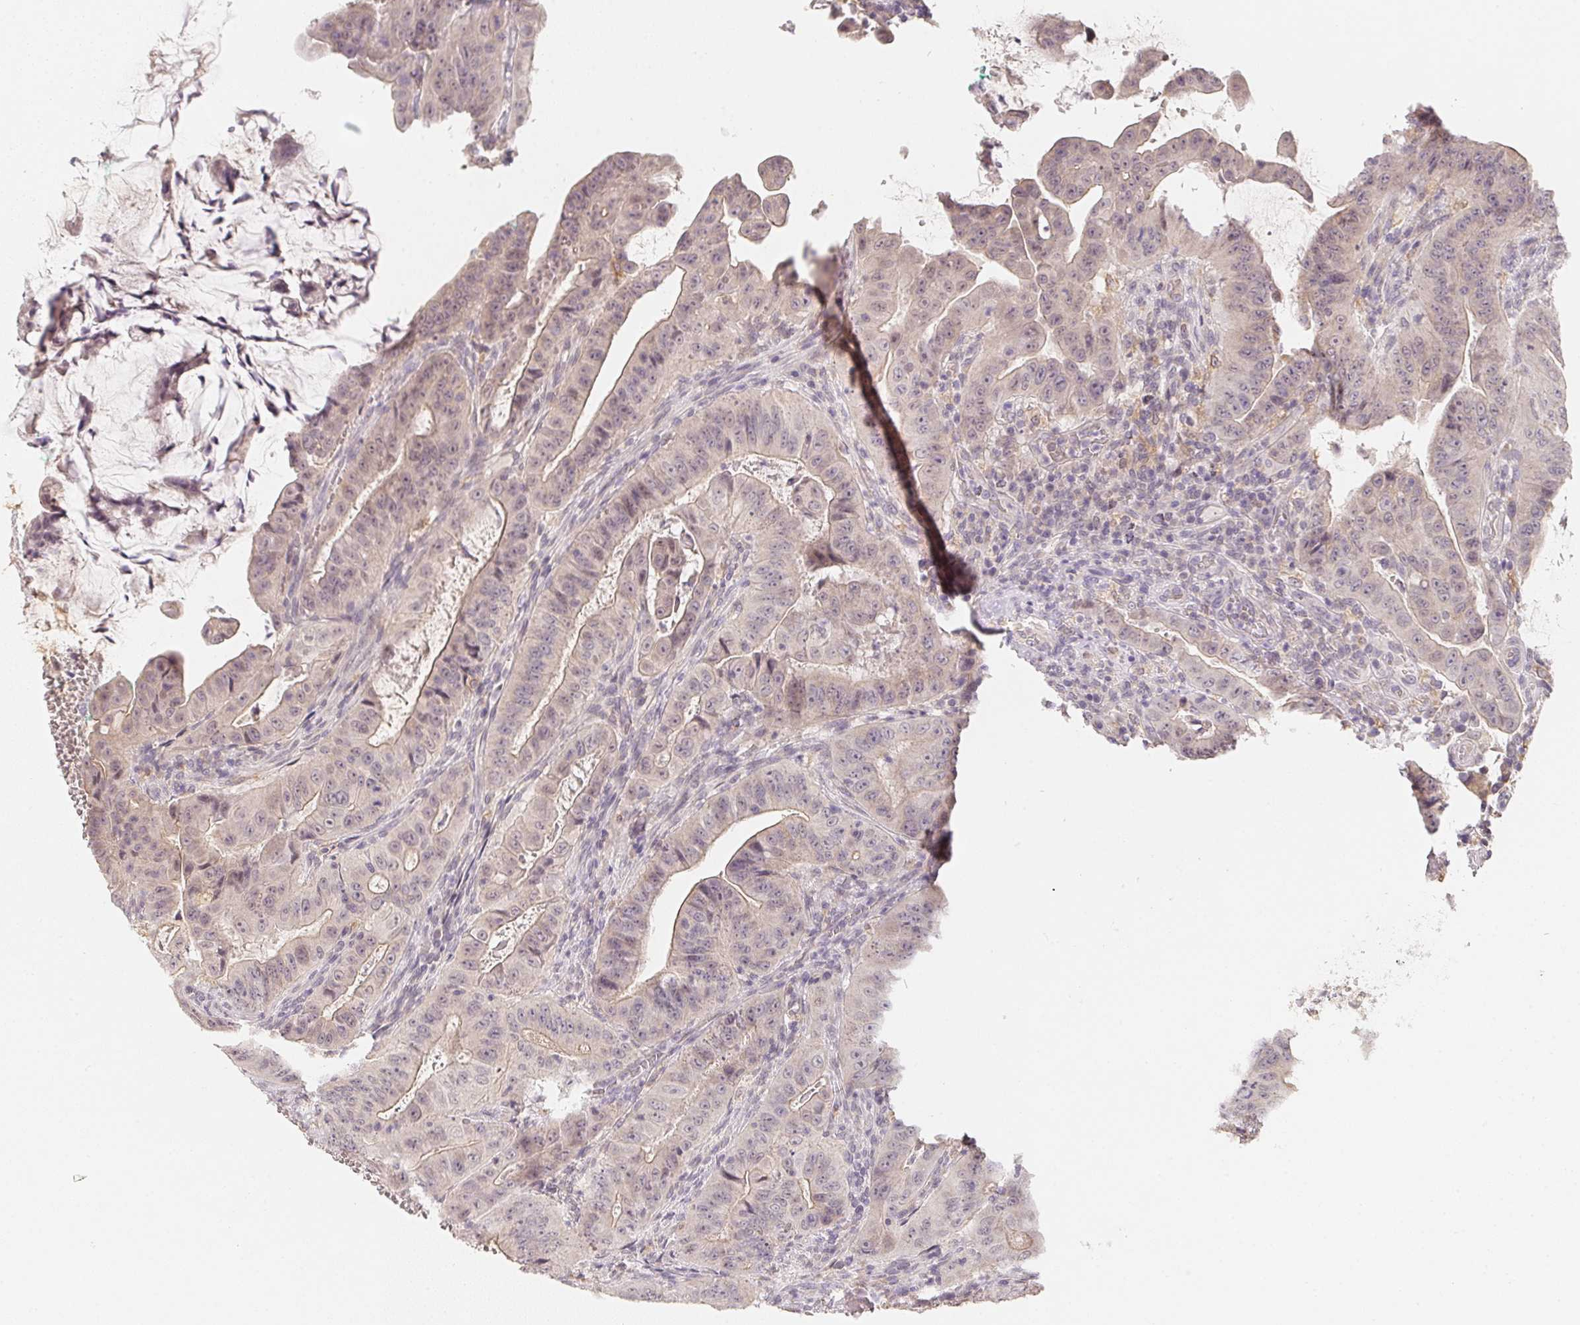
{"staining": {"intensity": "weak", "quantity": ">75%", "location": "cytoplasmic/membranous,nuclear"}, "tissue": "colorectal cancer", "cell_type": "Tumor cells", "image_type": "cancer", "snomed": [{"axis": "morphology", "description": "Adenocarcinoma, NOS"}, {"axis": "topography", "description": "Colon"}], "caption": "Colorectal adenocarcinoma stained for a protein displays weak cytoplasmic/membranous and nuclear positivity in tumor cells.", "gene": "SOAT1", "patient": {"sex": "male", "age": 33}}